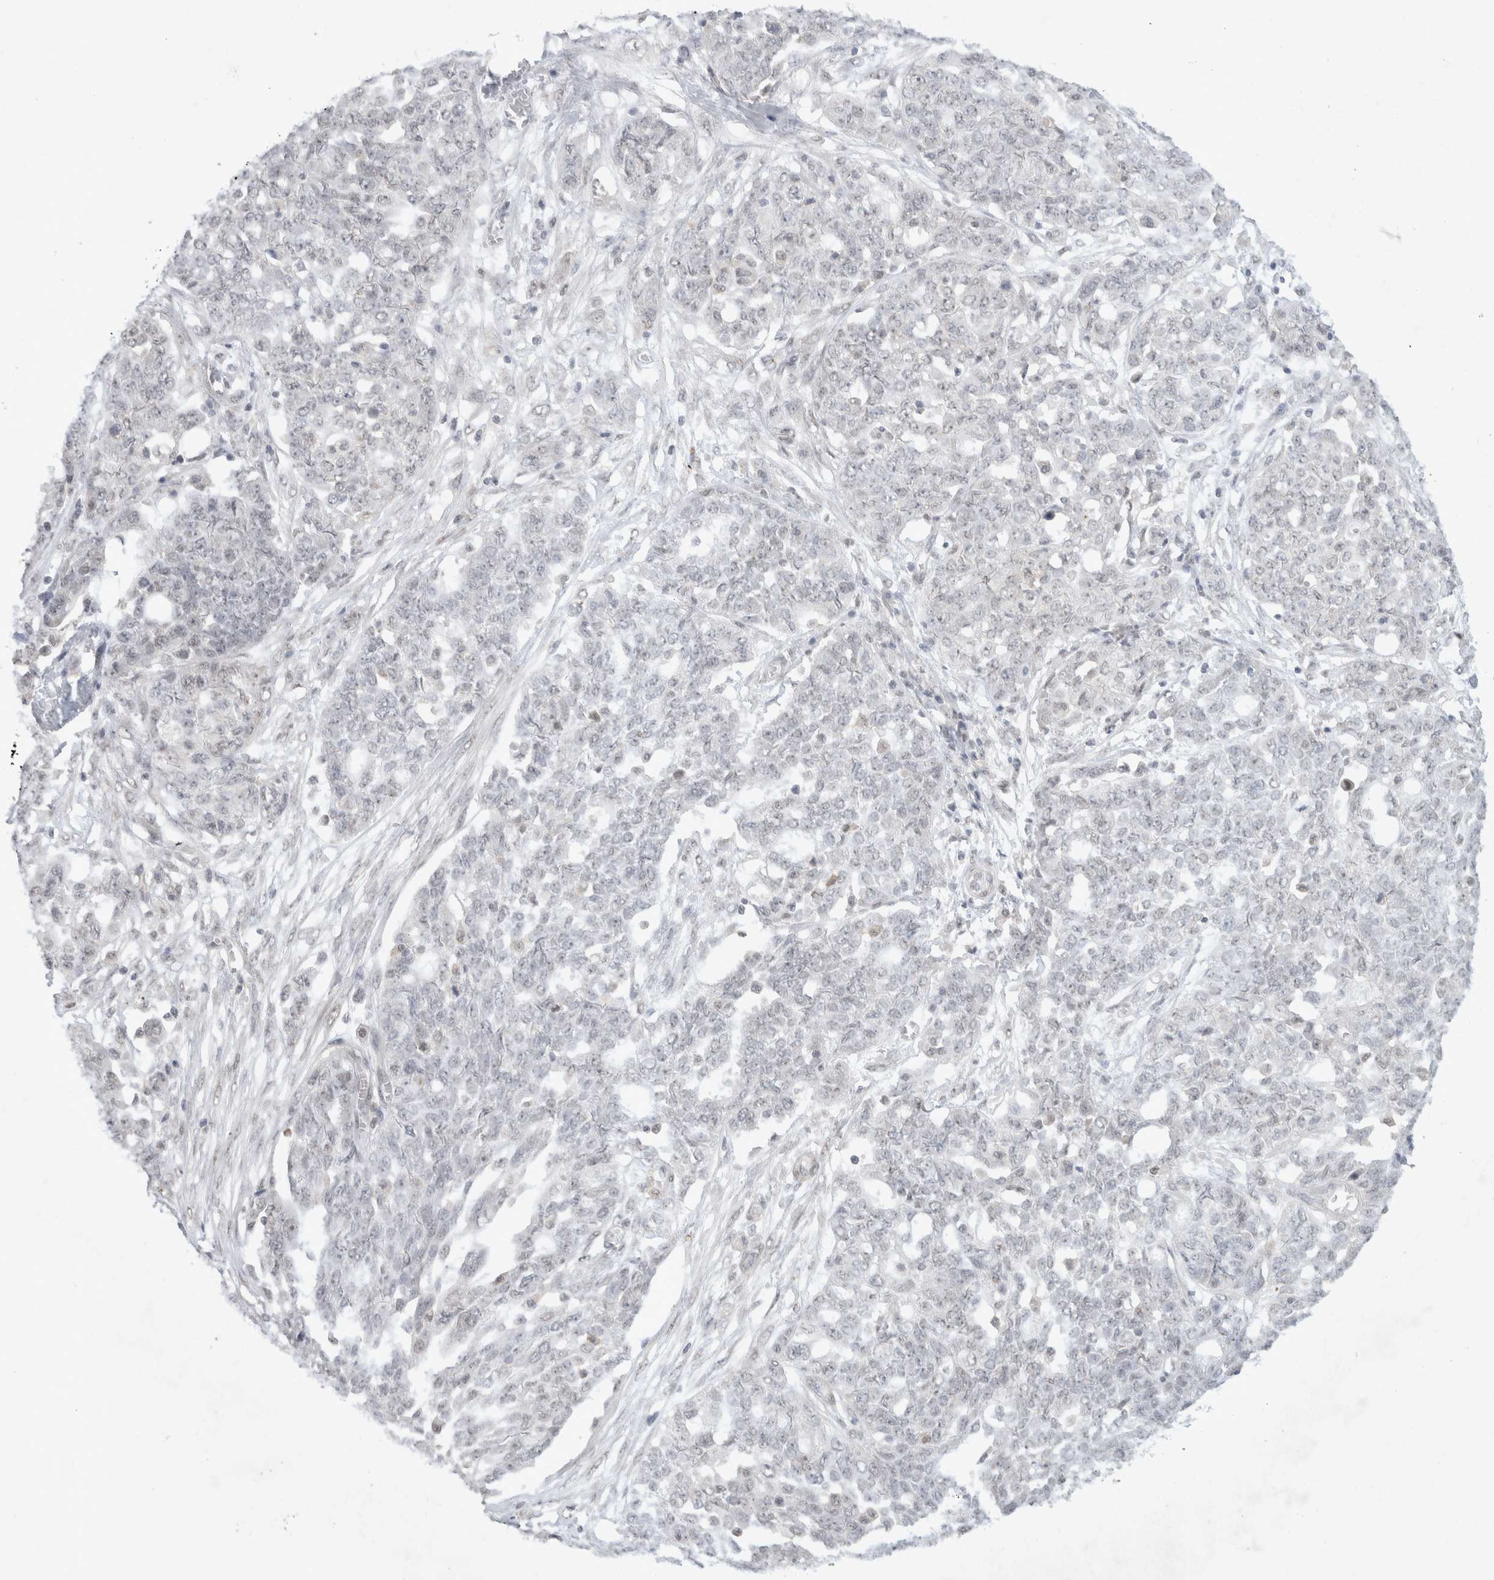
{"staining": {"intensity": "negative", "quantity": "none", "location": "none"}, "tissue": "ovarian cancer", "cell_type": "Tumor cells", "image_type": "cancer", "snomed": [{"axis": "morphology", "description": "Cystadenocarcinoma, serous, NOS"}, {"axis": "topography", "description": "Soft tissue"}, {"axis": "topography", "description": "Ovary"}], "caption": "This is an immunohistochemistry (IHC) image of serous cystadenocarcinoma (ovarian). There is no staining in tumor cells.", "gene": "FBXO42", "patient": {"sex": "female", "age": 57}}